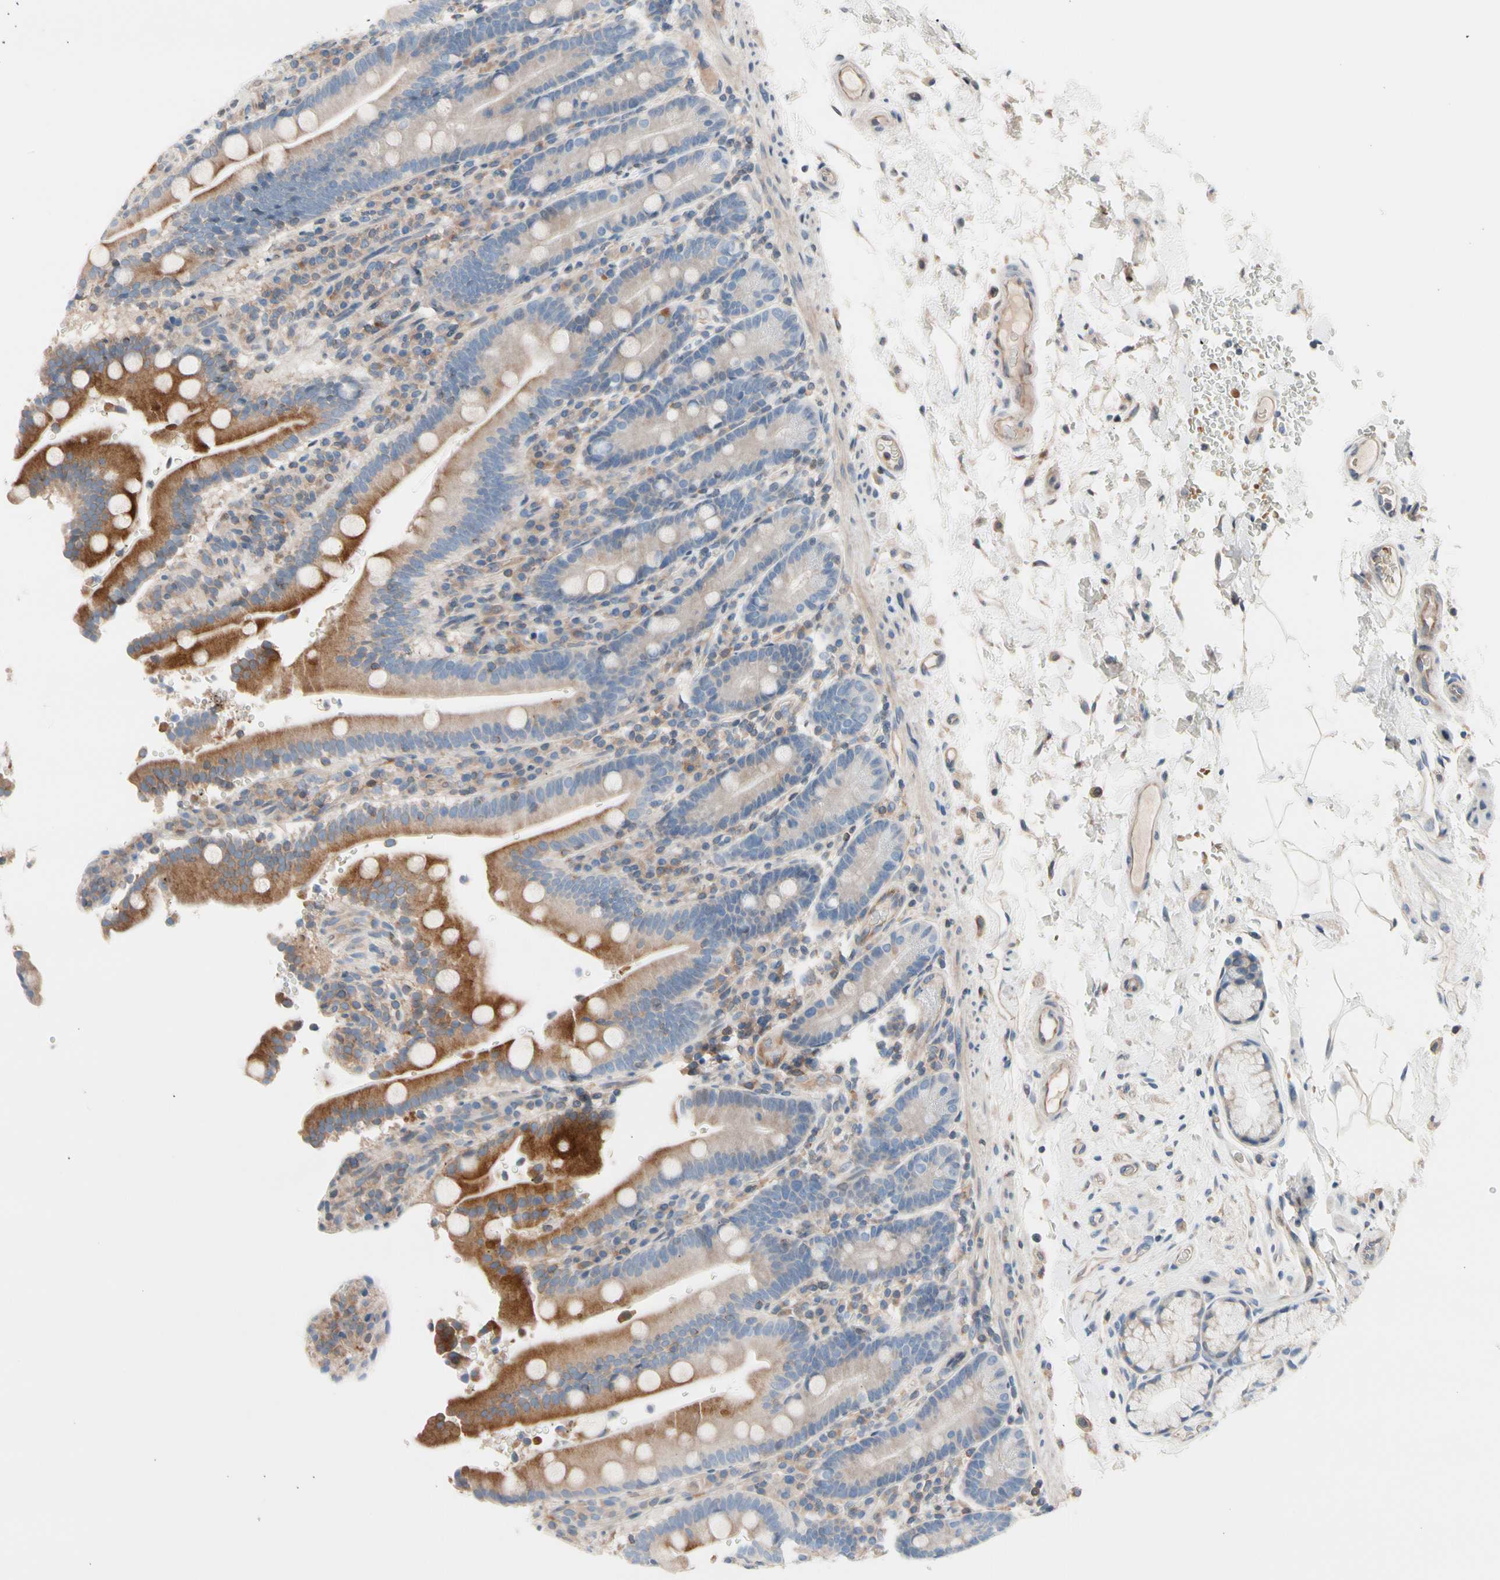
{"staining": {"intensity": "moderate", "quantity": "25%-75%", "location": "cytoplasmic/membranous"}, "tissue": "duodenum", "cell_type": "Glandular cells", "image_type": "normal", "snomed": [{"axis": "morphology", "description": "Normal tissue, NOS"}, {"axis": "topography", "description": "Small intestine, NOS"}], "caption": "Immunohistochemical staining of normal human duodenum exhibits medium levels of moderate cytoplasmic/membranous expression in about 25%-75% of glandular cells.", "gene": "MAP3K3", "patient": {"sex": "female", "age": 71}}